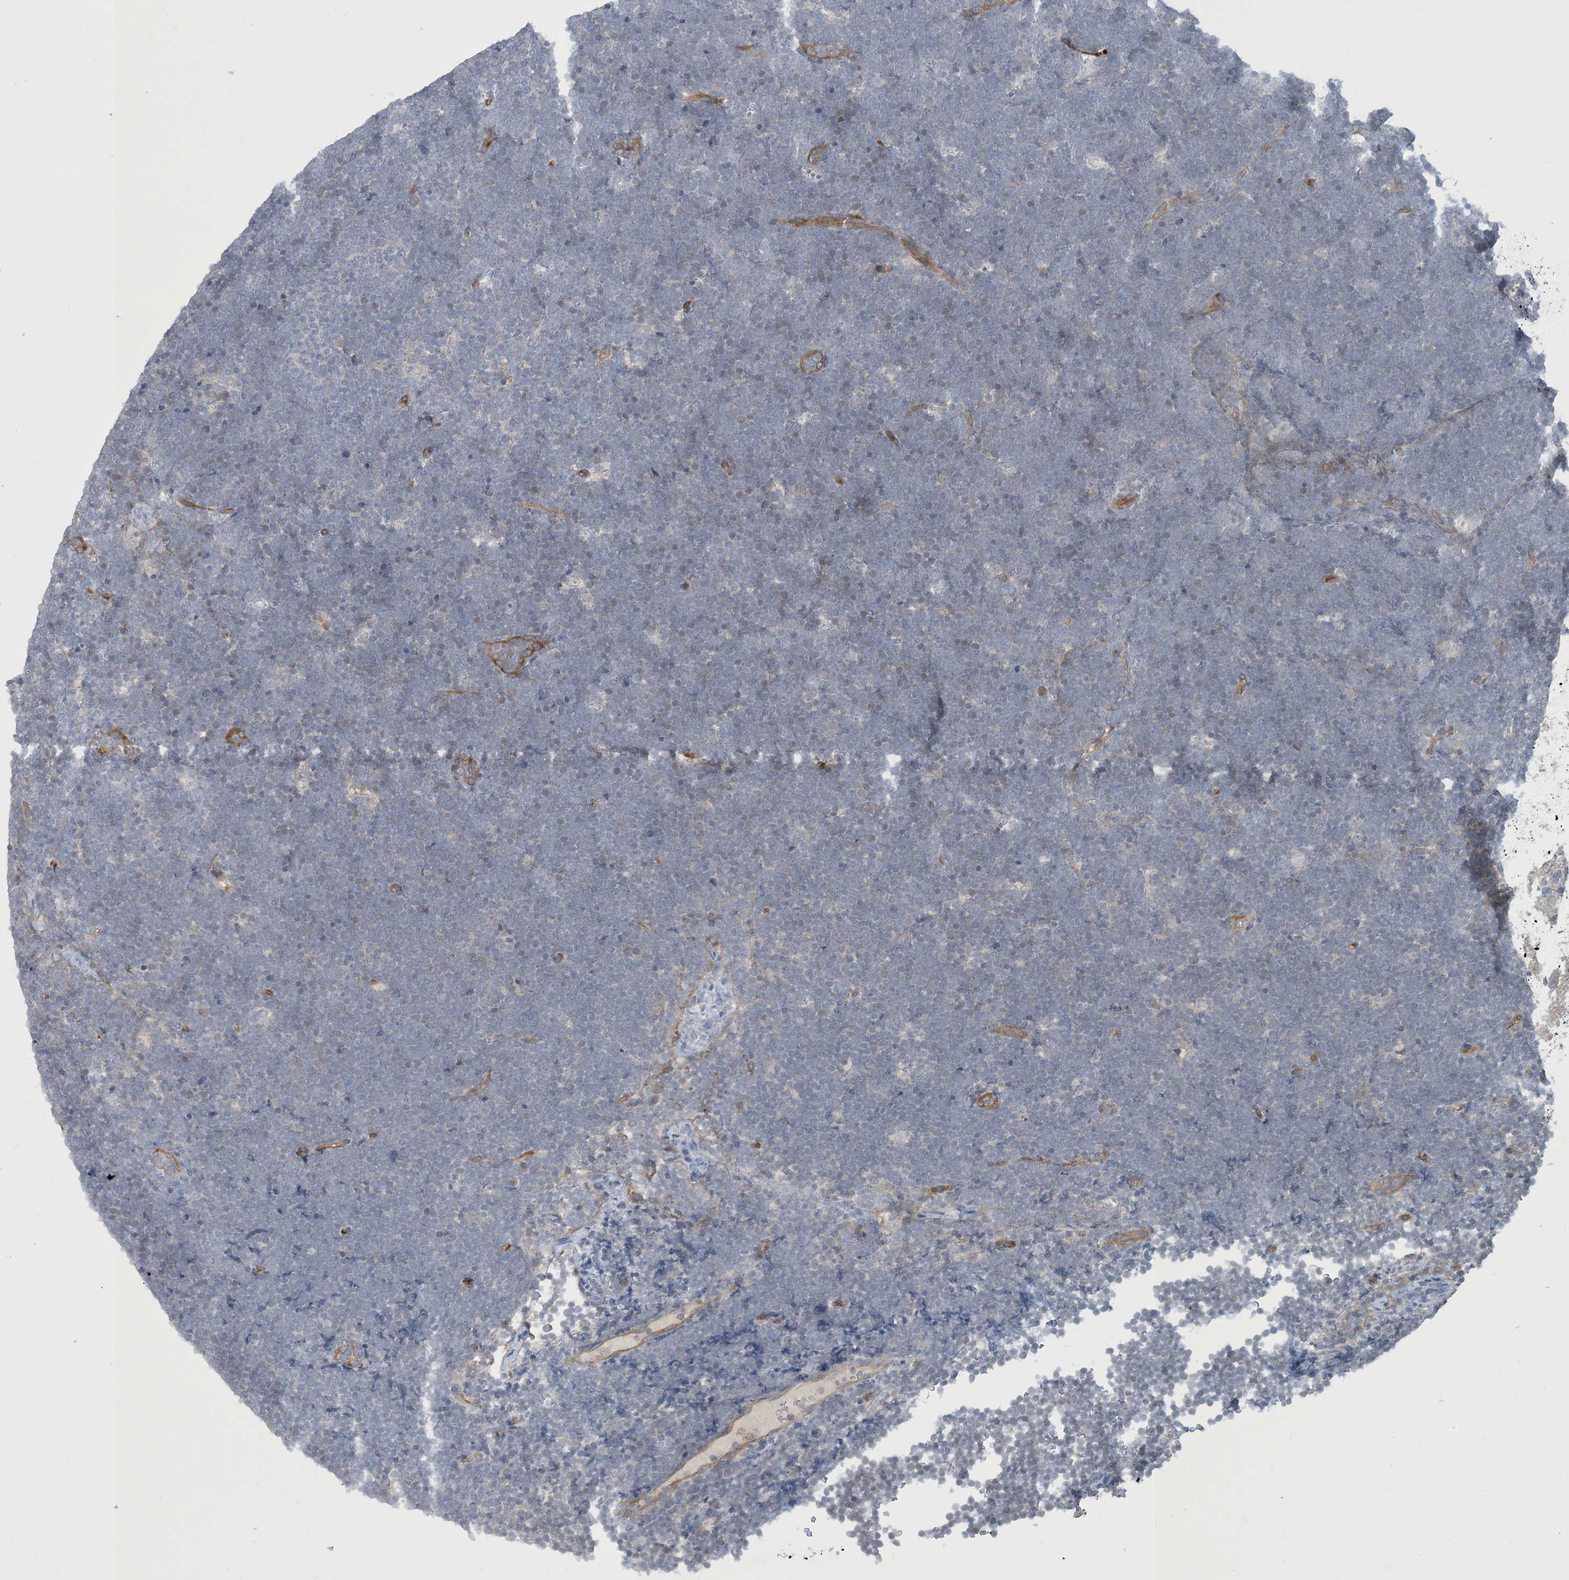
{"staining": {"intensity": "negative", "quantity": "none", "location": "none"}, "tissue": "lymphoma", "cell_type": "Tumor cells", "image_type": "cancer", "snomed": [{"axis": "morphology", "description": "Malignant lymphoma, non-Hodgkin's type, High grade"}, {"axis": "topography", "description": "Lymph node"}], "caption": "This histopathology image is of high-grade malignant lymphoma, non-Hodgkin's type stained with immunohistochemistry (IHC) to label a protein in brown with the nuclei are counter-stained blue. There is no positivity in tumor cells. Nuclei are stained in blue.", "gene": "CDS1", "patient": {"sex": "male", "age": 13}}